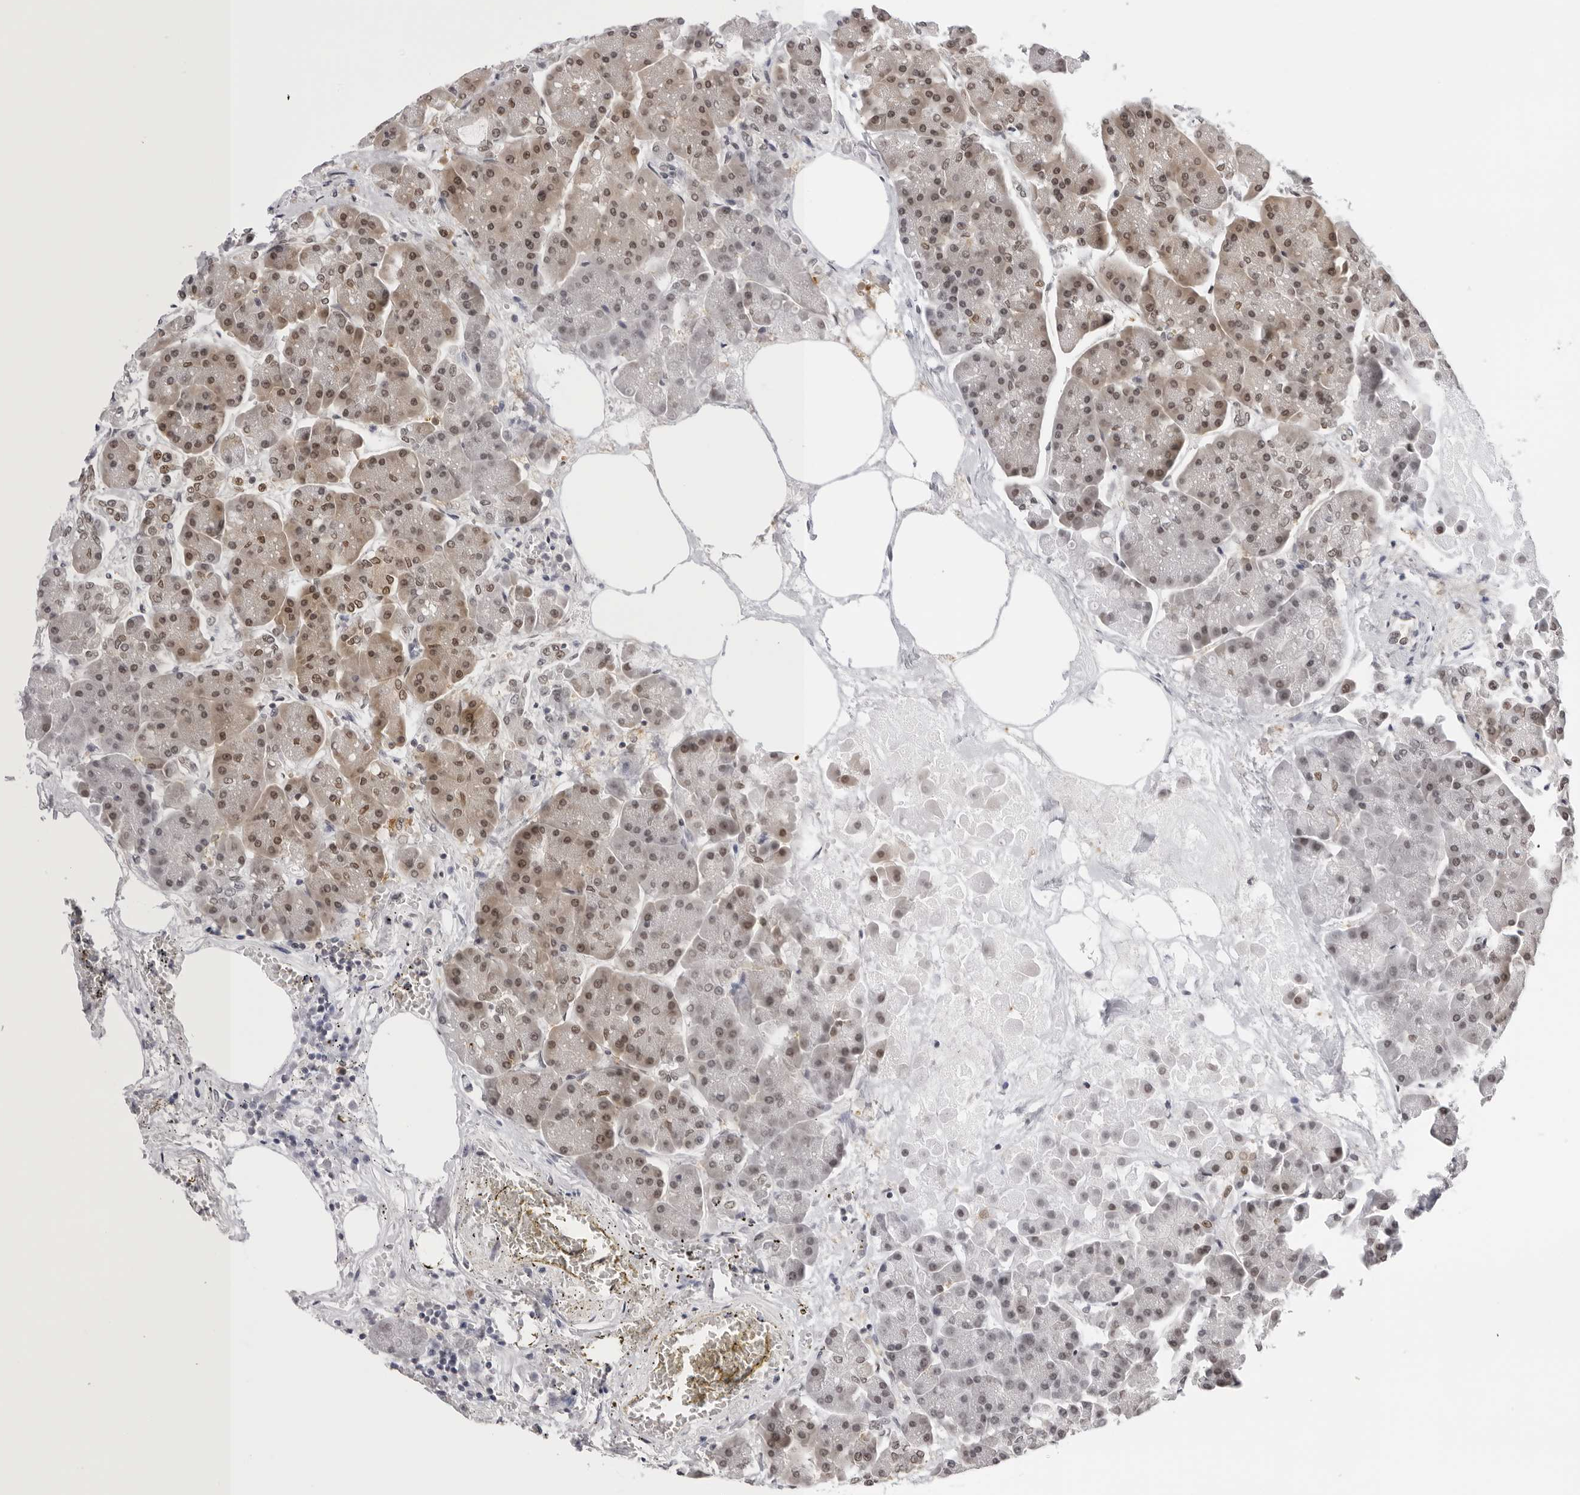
{"staining": {"intensity": "moderate", "quantity": ">75%", "location": "cytoplasmic/membranous,nuclear"}, "tissue": "pancreas", "cell_type": "Exocrine glandular cells", "image_type": "normal", "snomed": [{"axis": "morphology", "description": "Normal tissue, NOS"}, {"axis": "topography", "description": "Pancreas"}], "caption": "Moderate cytoplasmic/membranous,nuclear positivity is identified in approximately >75% of exocrine glandular cells in unremarkable pancreas.", "gene": "WDR77", "patient": {"sex": "female", "age": 70}}